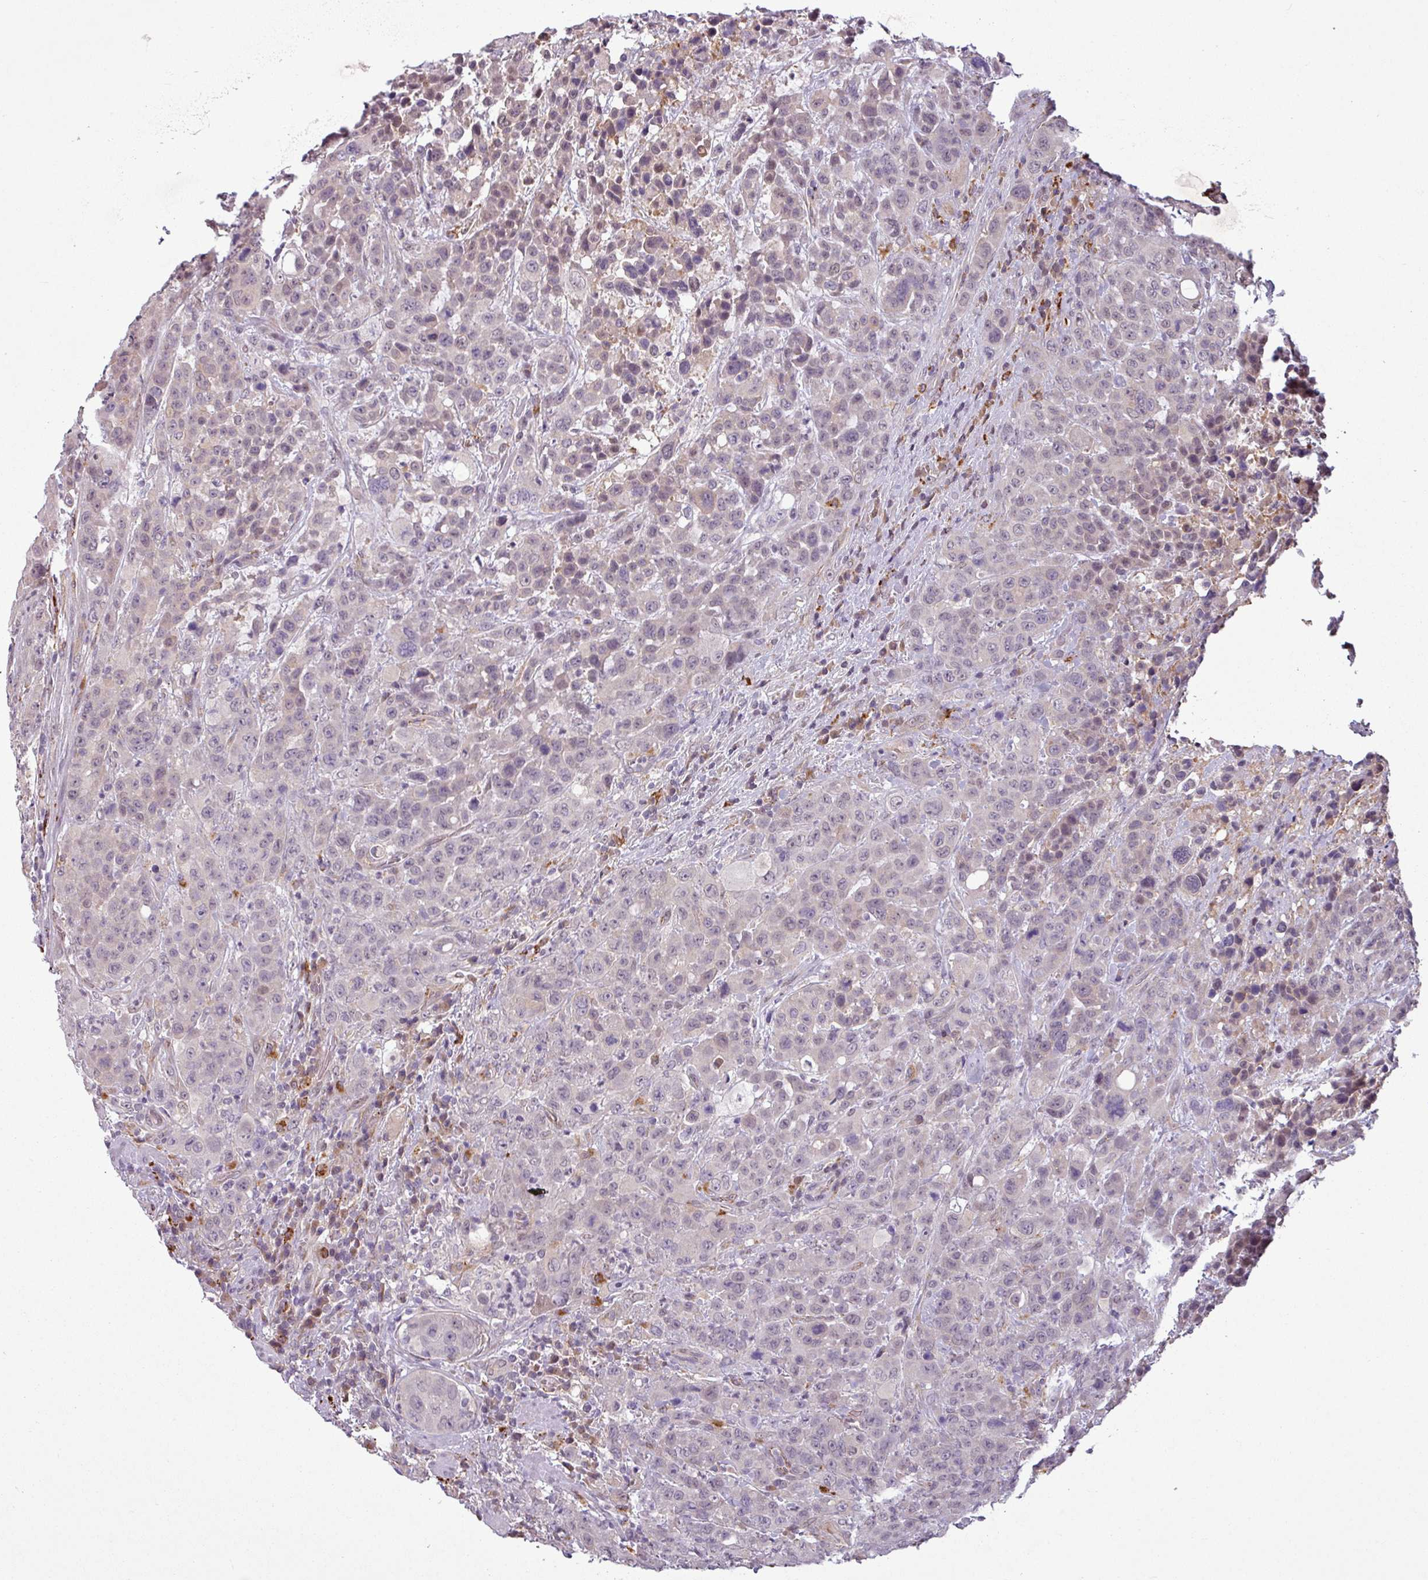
{"staining": {"intensity": "weak", "quantity": "<25%", "location": "cytoplasmic/membranous,nuclear"}, "tissue": "colorectal cancer", "cell_type": "Tumor cells", "image_type": "cancer", "snomed": [{"axis": "morphology", "description": "Adenocarcinoma, NOS"}, {"axis": "topography", "description": "Colon"}], "caption": "A high-resolution photomicrograph shows IHC staining of adenocarcinoma (colorectal), which shows no significant staining in tumor cells.", "gene": "CCDC144A", "patient": {"sex": "male", "age": 62}}